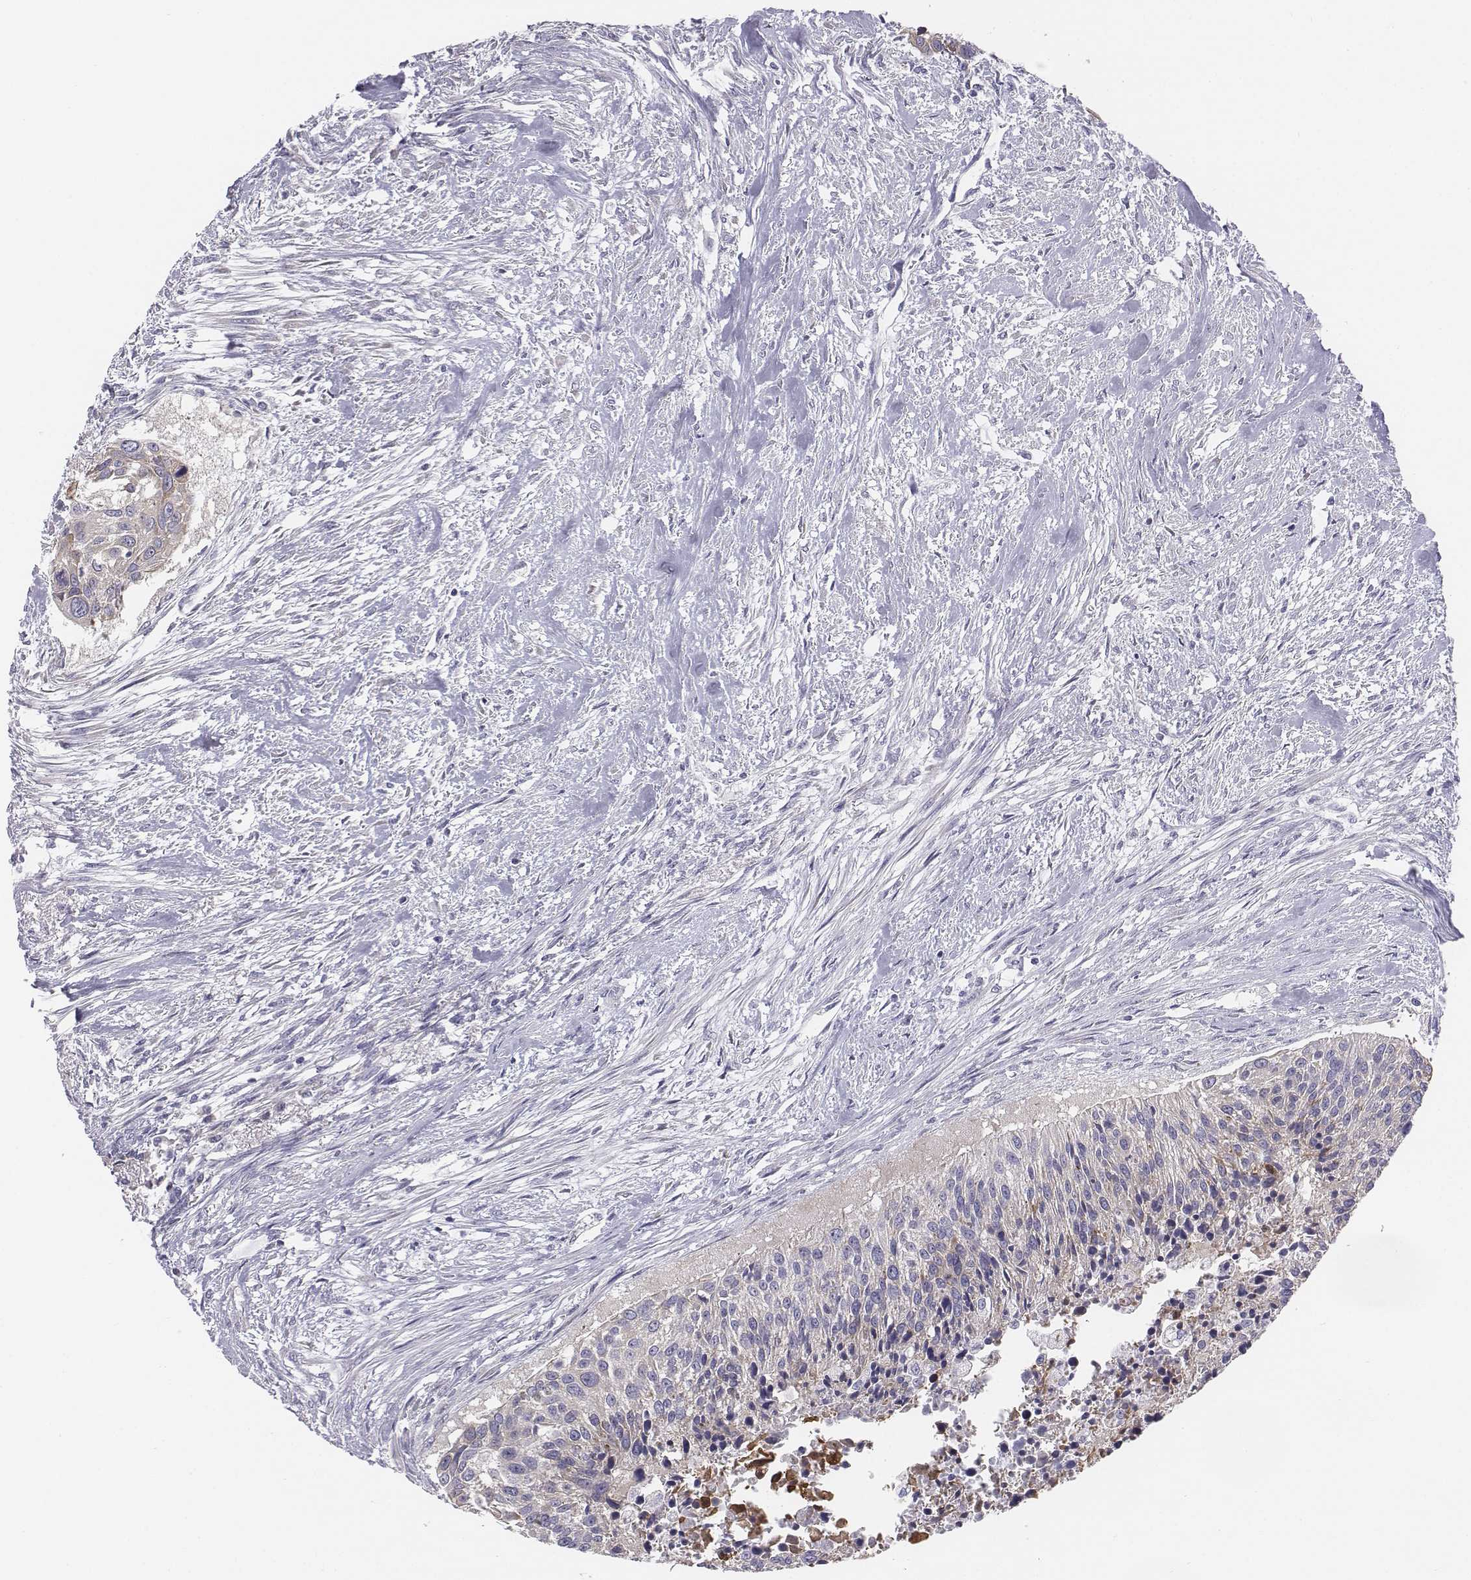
{"staining": {"intensity": "weak", "quantity": "25%-75%", "location": "cytoplasmic/membranous"}, "tissue": "urothelial cancer", "cell_type": "Tumor cells", "image_type": "cancer", "snomed": [{"axis": "morphology", "description": "Urothelial carcinoma, NOS"}, {"axis": "topography", "description": "Urinary bladder"}], "caption": "Weak cytoplasmic/membranous protein expression is present in about 25%-75% of tumor cells in transitional cell carcinoma.", "gene": "CHST14", "patient": {"sex": "male", "age": 55}}